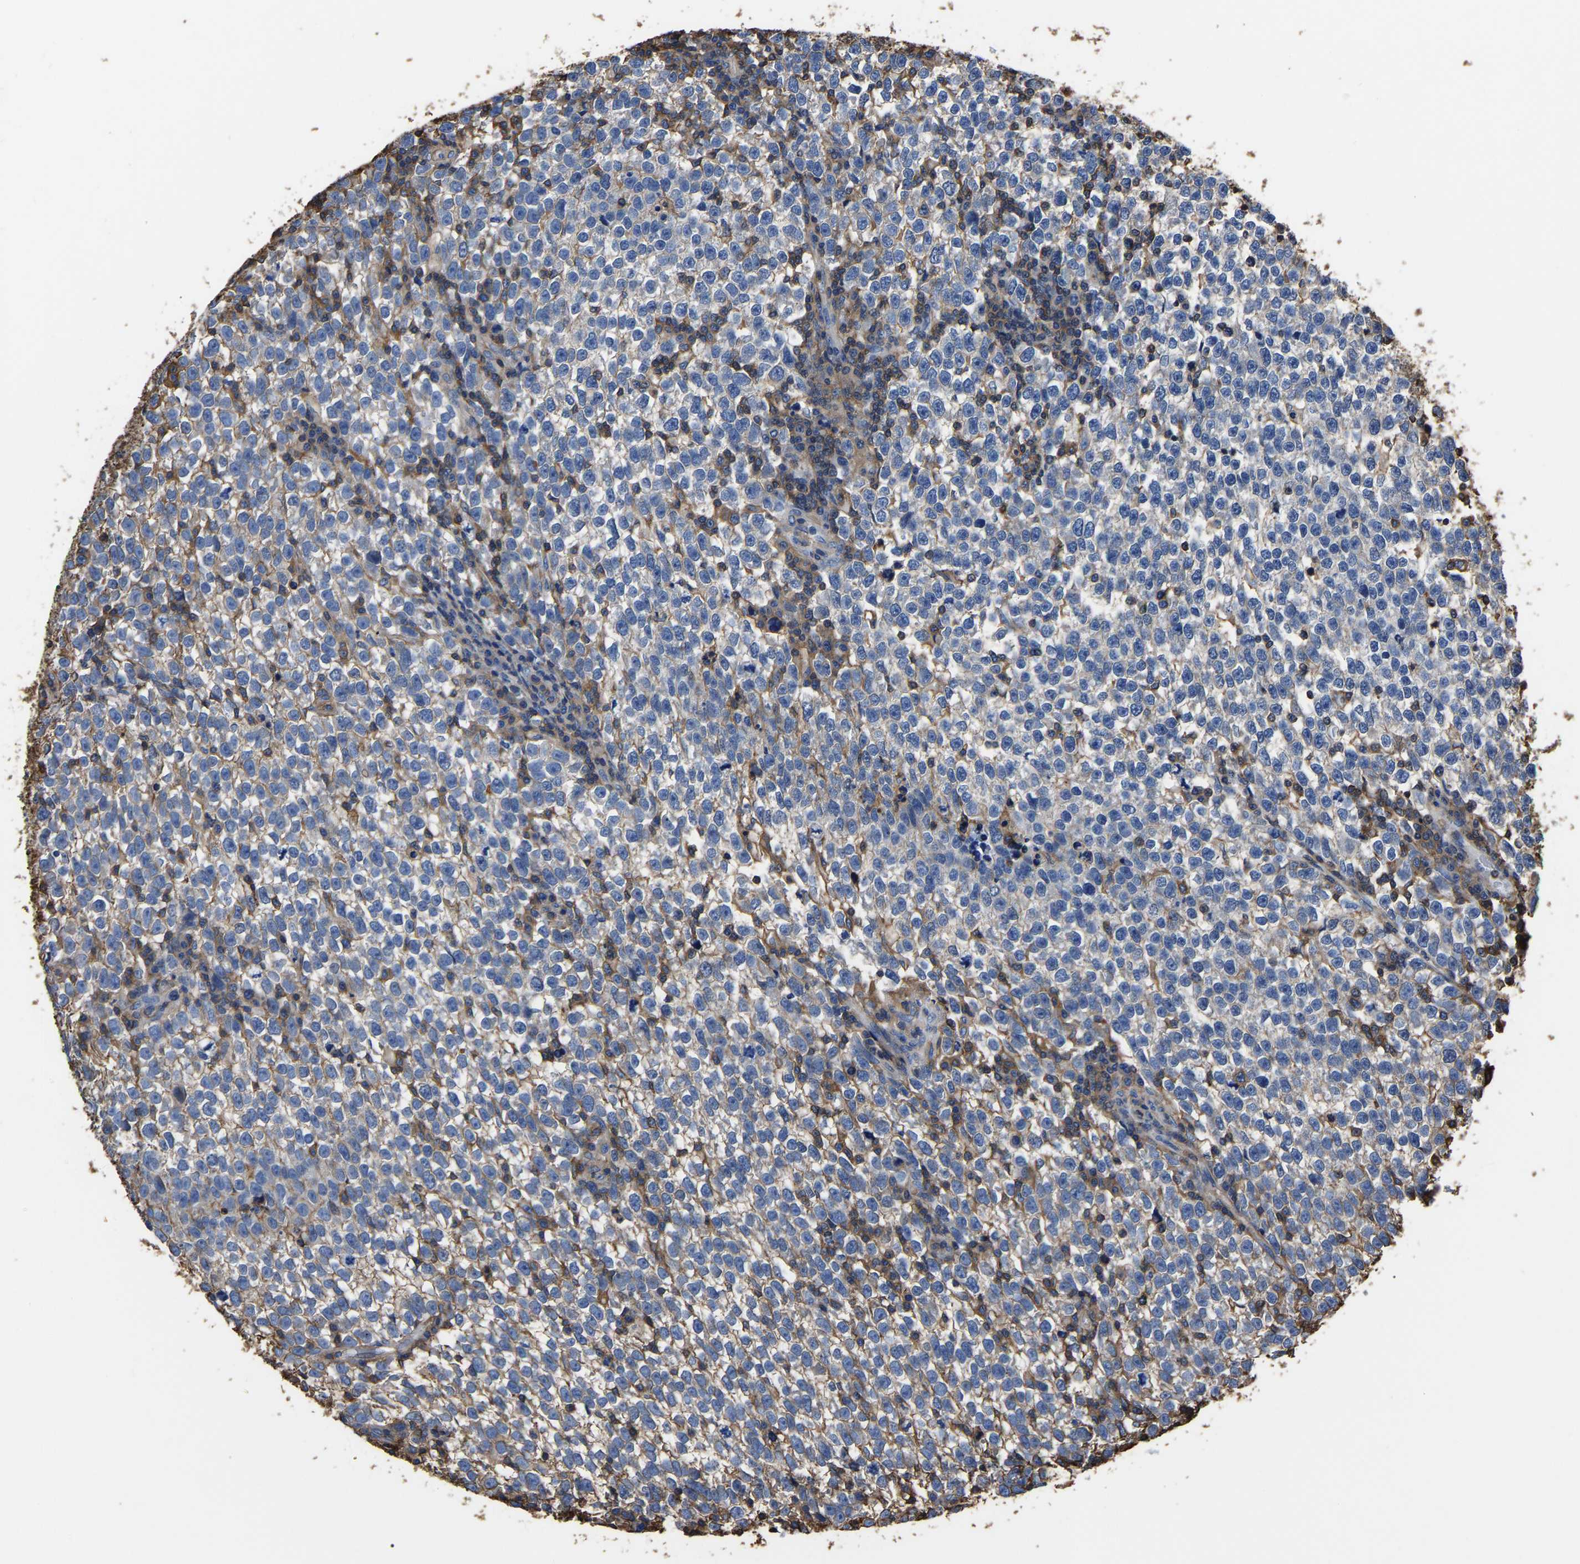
{"staining": {"intensity": "weak", "quantity": "<25%", "location": "cytoplasmic/membranous"}, "tissue": "testis cancer", "cell_type": "Tumor cells", "image_type": "cancer", "snomed": [{"axis": "morphology", "description": "Normal tissue, NOS"}, {"axis": "morphology", "description": "Seminoma, NOS"}, {"axis": "topography", "description": "Testis"}], "caption": "Immunohistochemical staining of testis cancer shows no significant staining in tumor cells.", "gene": "ARMT1", "patient": {"sex": "male", "age": 43}}